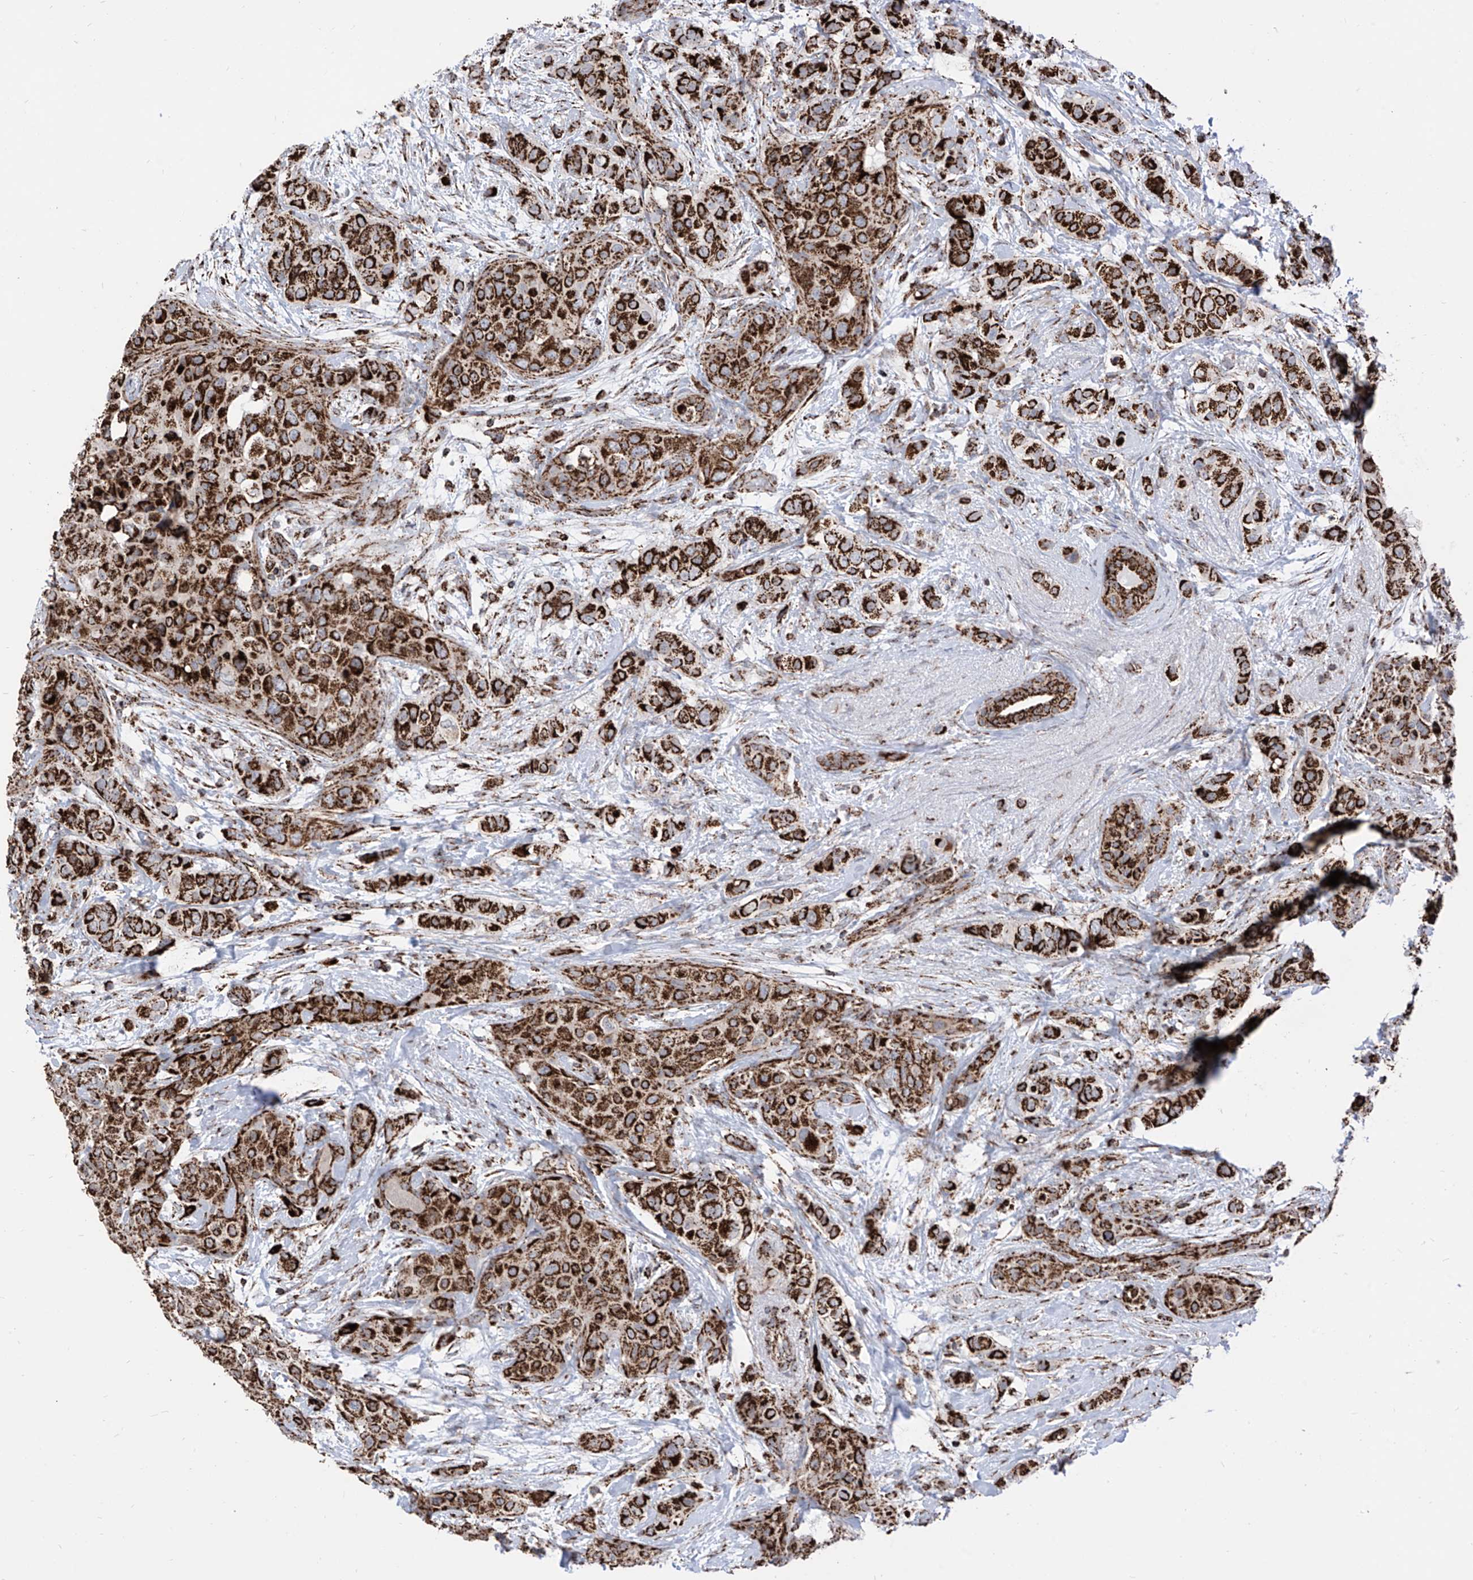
{"staining": {"intensity": "strong", "quantity": ">75%", "location": "cytoplasmic/membranous"}, "tissue": "breast cancer", "cell_type": "Tumor cells", "image_type": "cancer", "snomed": [{"axis": "morphology", "description": "Lobular carcinoma"}, {"axis": "topography", "description": "Breast"}], "caption": "This photomicrograph demonstrates immunohistochemistry staining of breast cancer (lobular carcinoma), with high strong cytoplasmic/membranous positivity in approximately >75% of tumor cells.", "gene": "COX5B", "patient": {"sex": "female", "age": 51}}